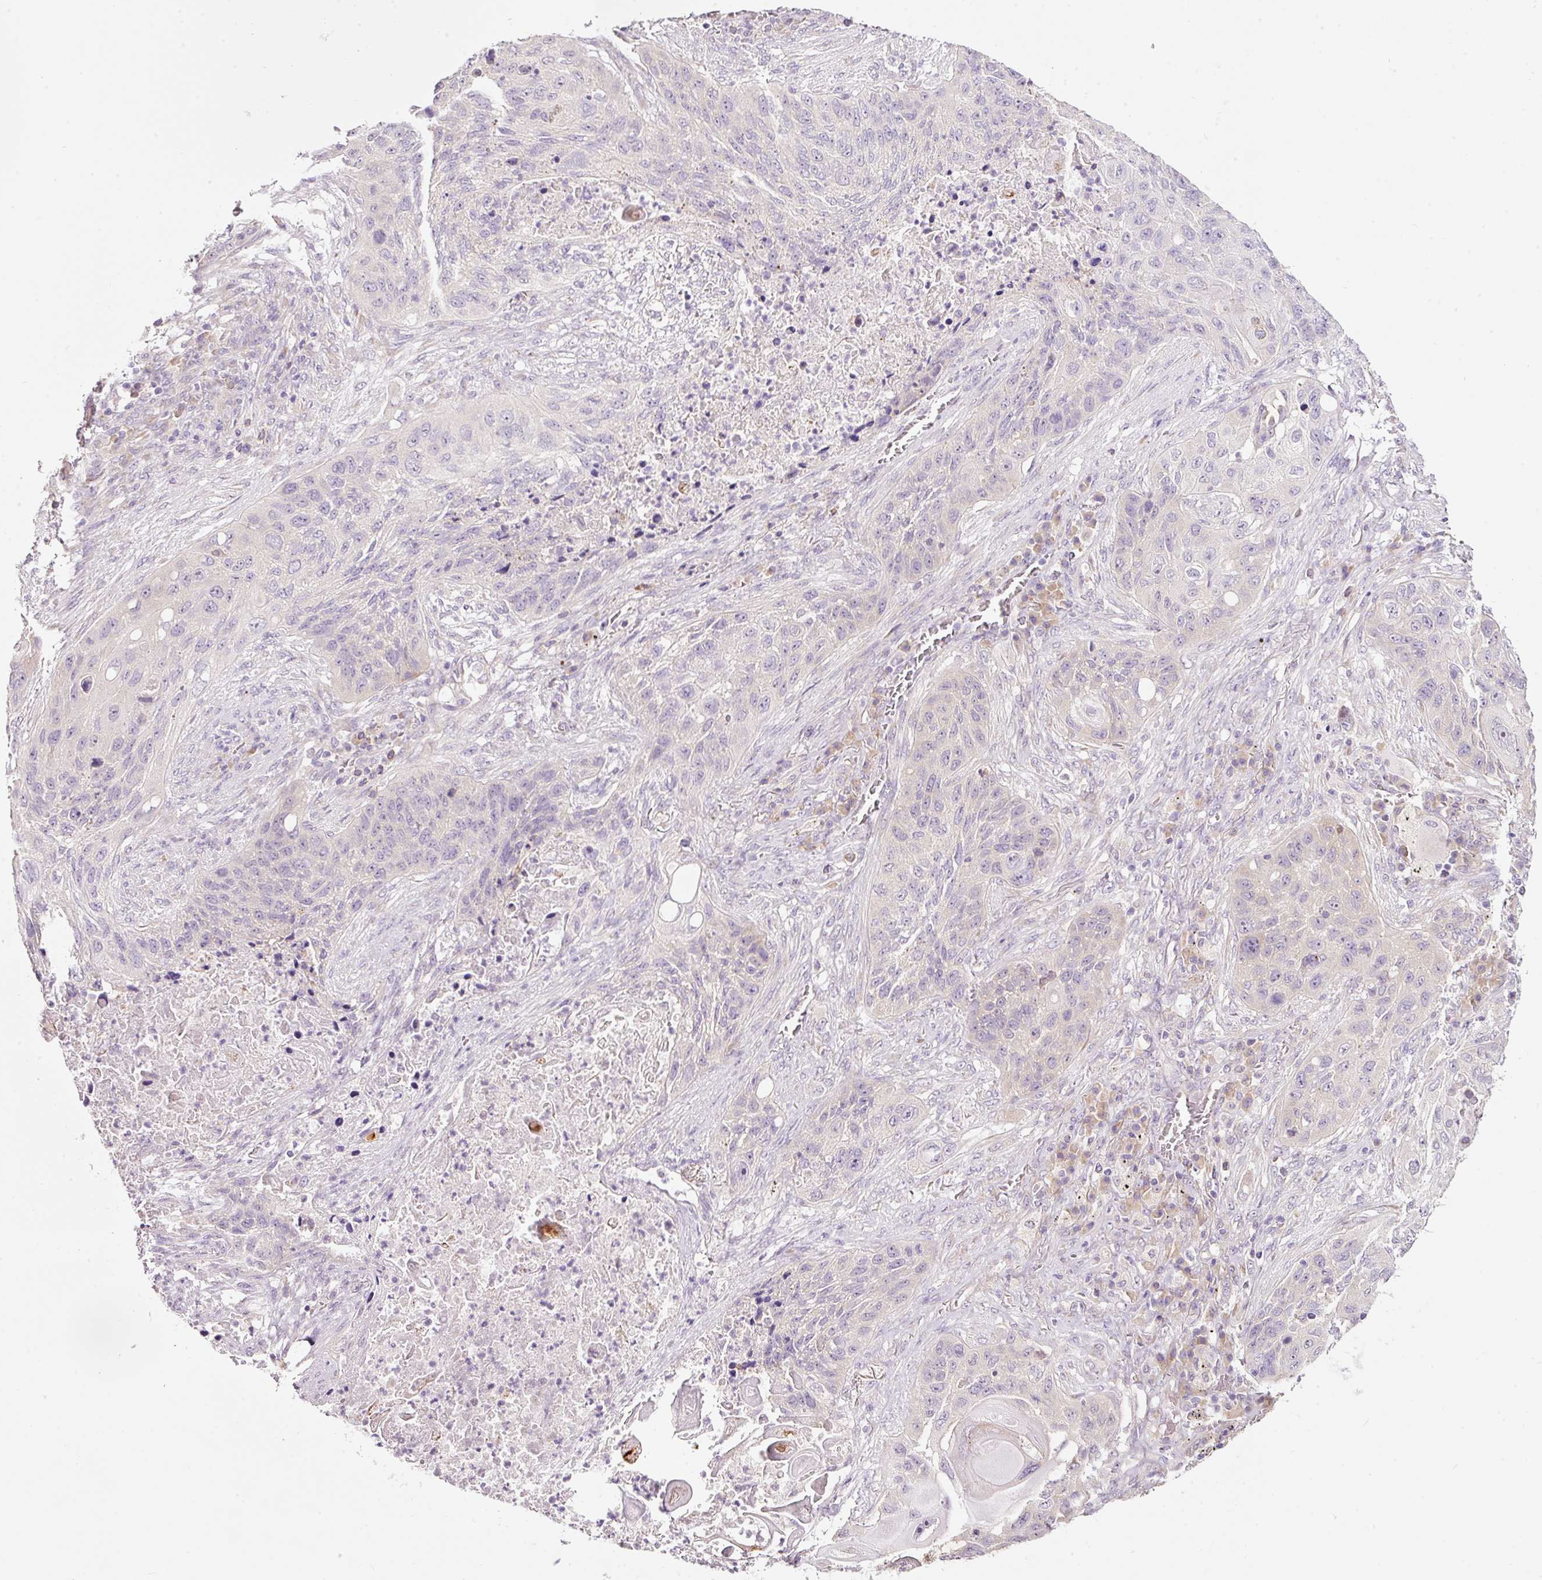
{"staining": {"intensity": "negative", "quantity": "none", "location": "none"}, "tissue": "lung cancer", "cell_type": "Tumor cells", "image_type": "cancer", "snomed": [{"axis": "morphology", "description": "Squamous cell carcinoma, NOS"}, {"axis": "topography", "description": "Lung"}], "caption": "Immunohistochemistry (IHC) of human squamous cell carcinoma (lung) displays no staining in tumor cells. (IHC, brightfield microscopy, high magnification).", "gene": "RSPO2", "patient": {"sex": "female", "age": 63}}